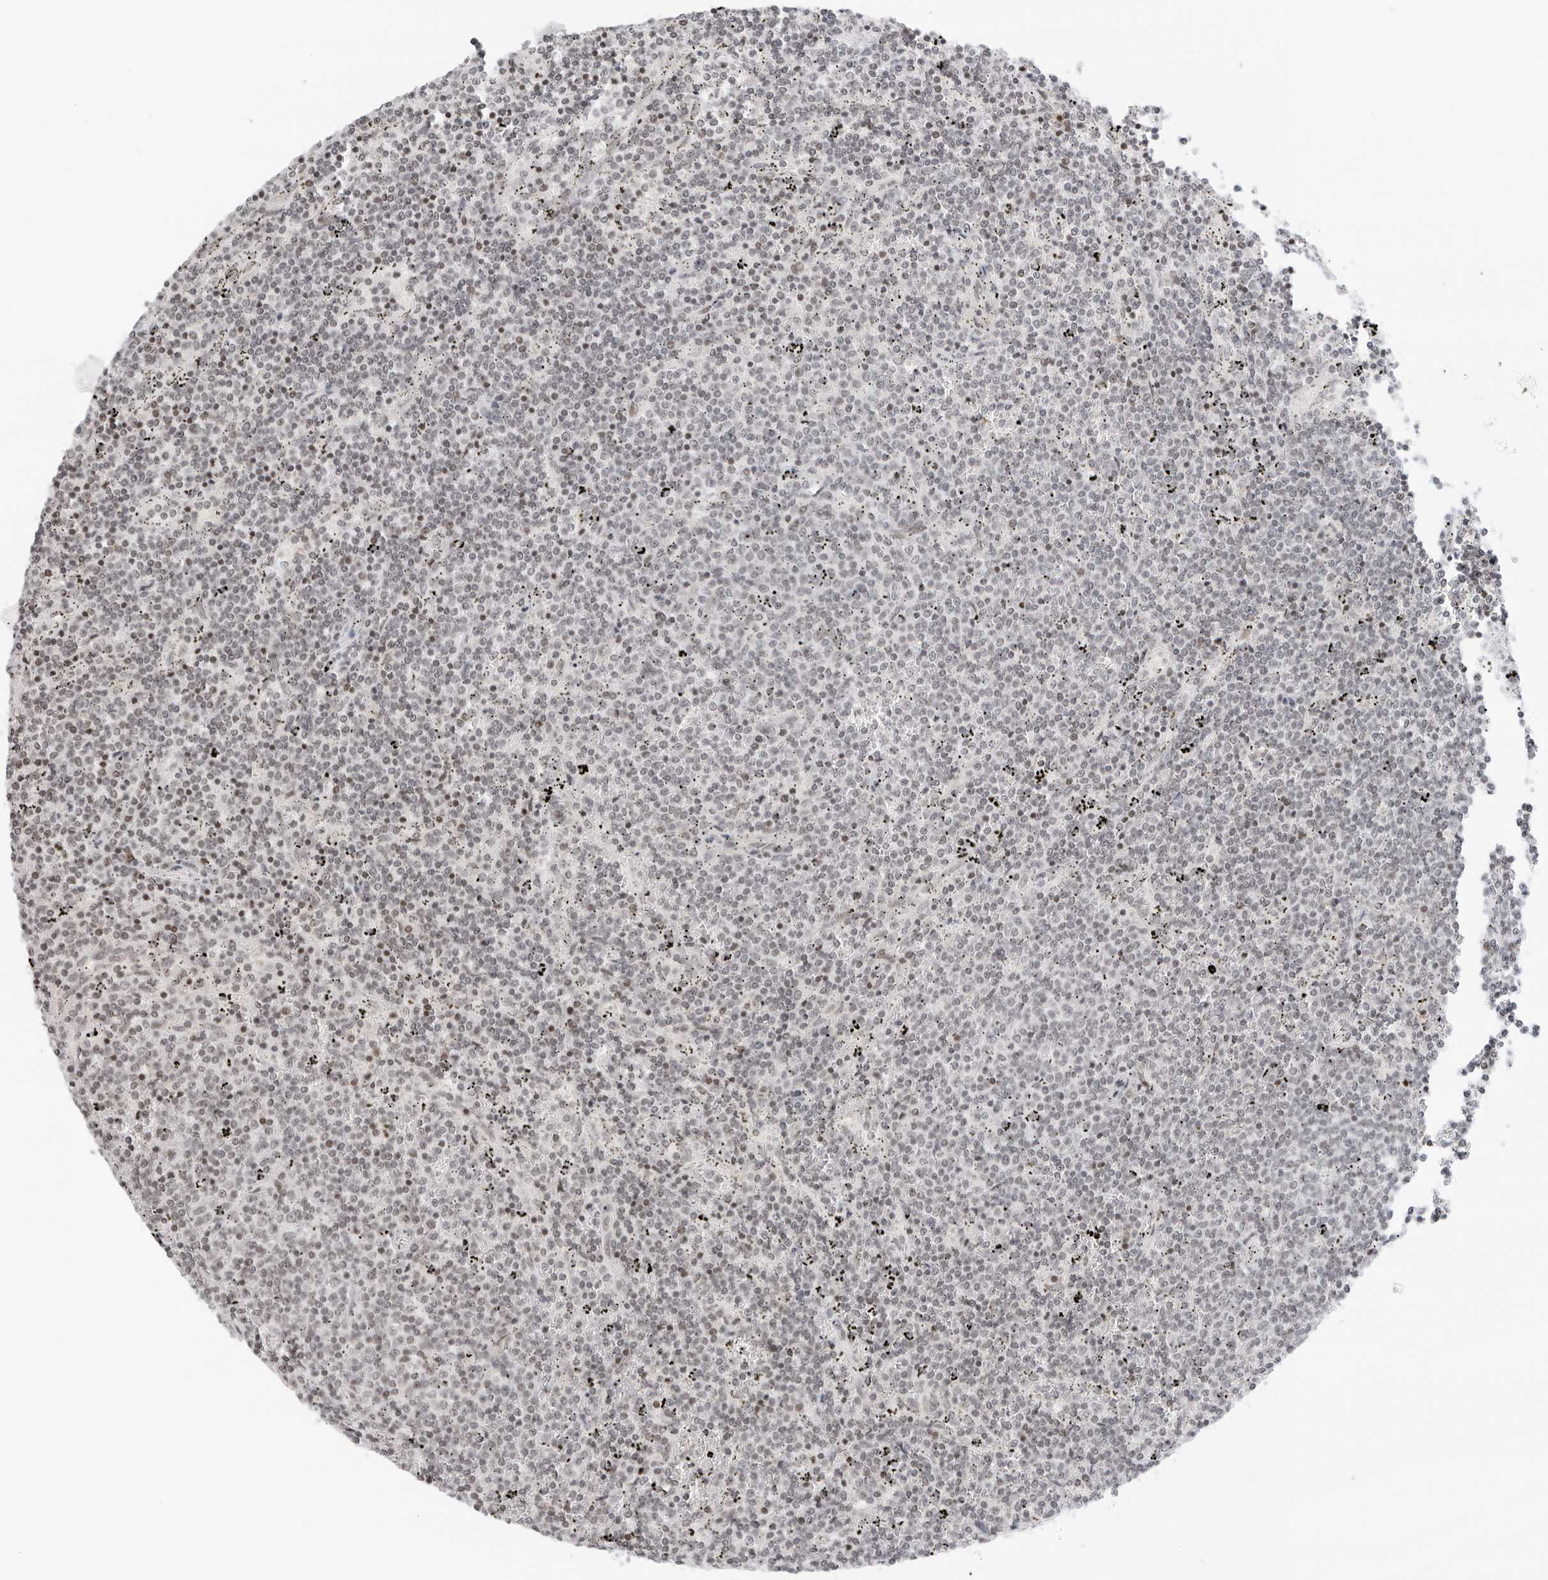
{"staining": {"intensity": "weak", "quantity": "25%-75%", "location": "nuclear"}, "tissue": "lymphoma", "cell_type": "Tumor cells", "image_type": "cancer", "snomed": [{"axis": "morphology", "description": "Malignant lymphoma, non-Hodgkin's type, Low grade"}, {"axis": "topography", "description": "Spleen"}], "caption": "Protein expression analysis of human low-grade malignant lymphoma, non-Hodgkin's type reveals weak nuclear positivity in approximately 25%-75% of tumor cells.", "gene": "MSH6", "patient": {"sex": "female", "age": 50}}